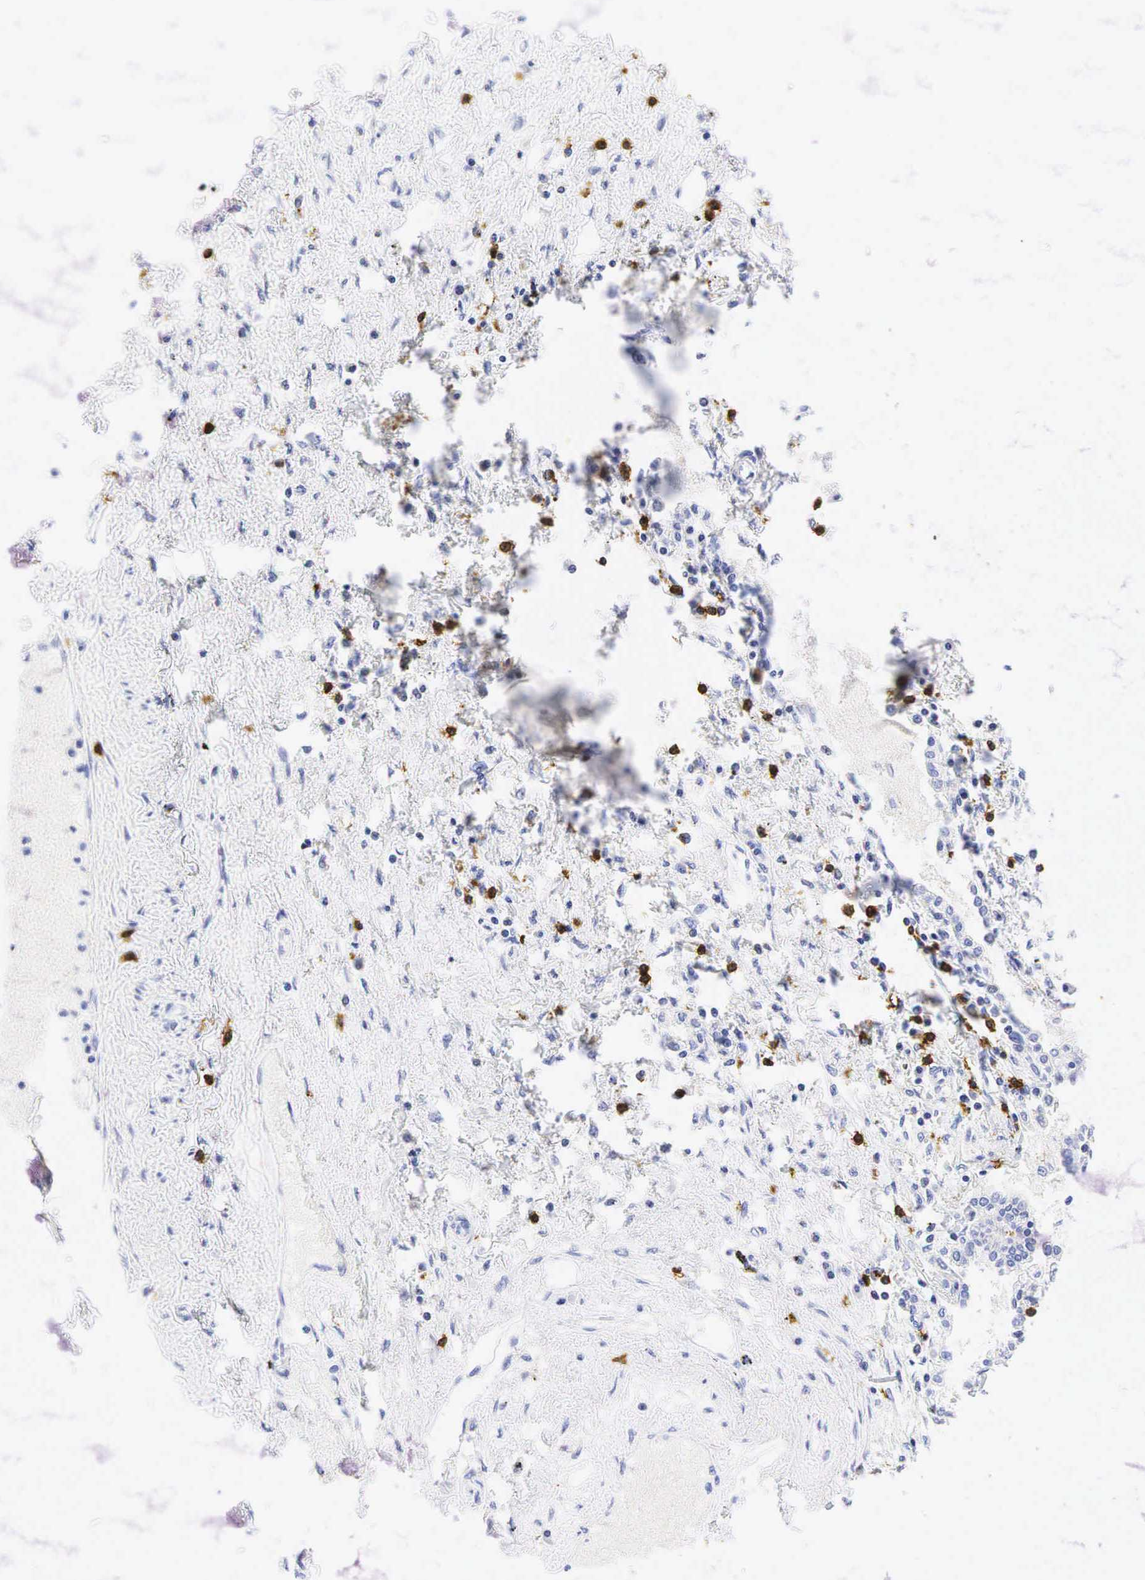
{"staining": {"intensity": "negative", "quantity": "none", "location": "none"}, "tissue": "lung cancer", "cell_type": "Tumor cells", "image_type": "cancer", "snomed": [{"axis": "morphology", "description": "Adenocarcinoma, NOS"}, {"axis": "topography", "description": "Lung"}], "caption": "Tumor cells are negative for brown protein staining in lung cancer (adenocarcinoma). Nuclei are stained in blue.", "gene": "CD8A", "patient": {"sex": "male", "age": 60}}